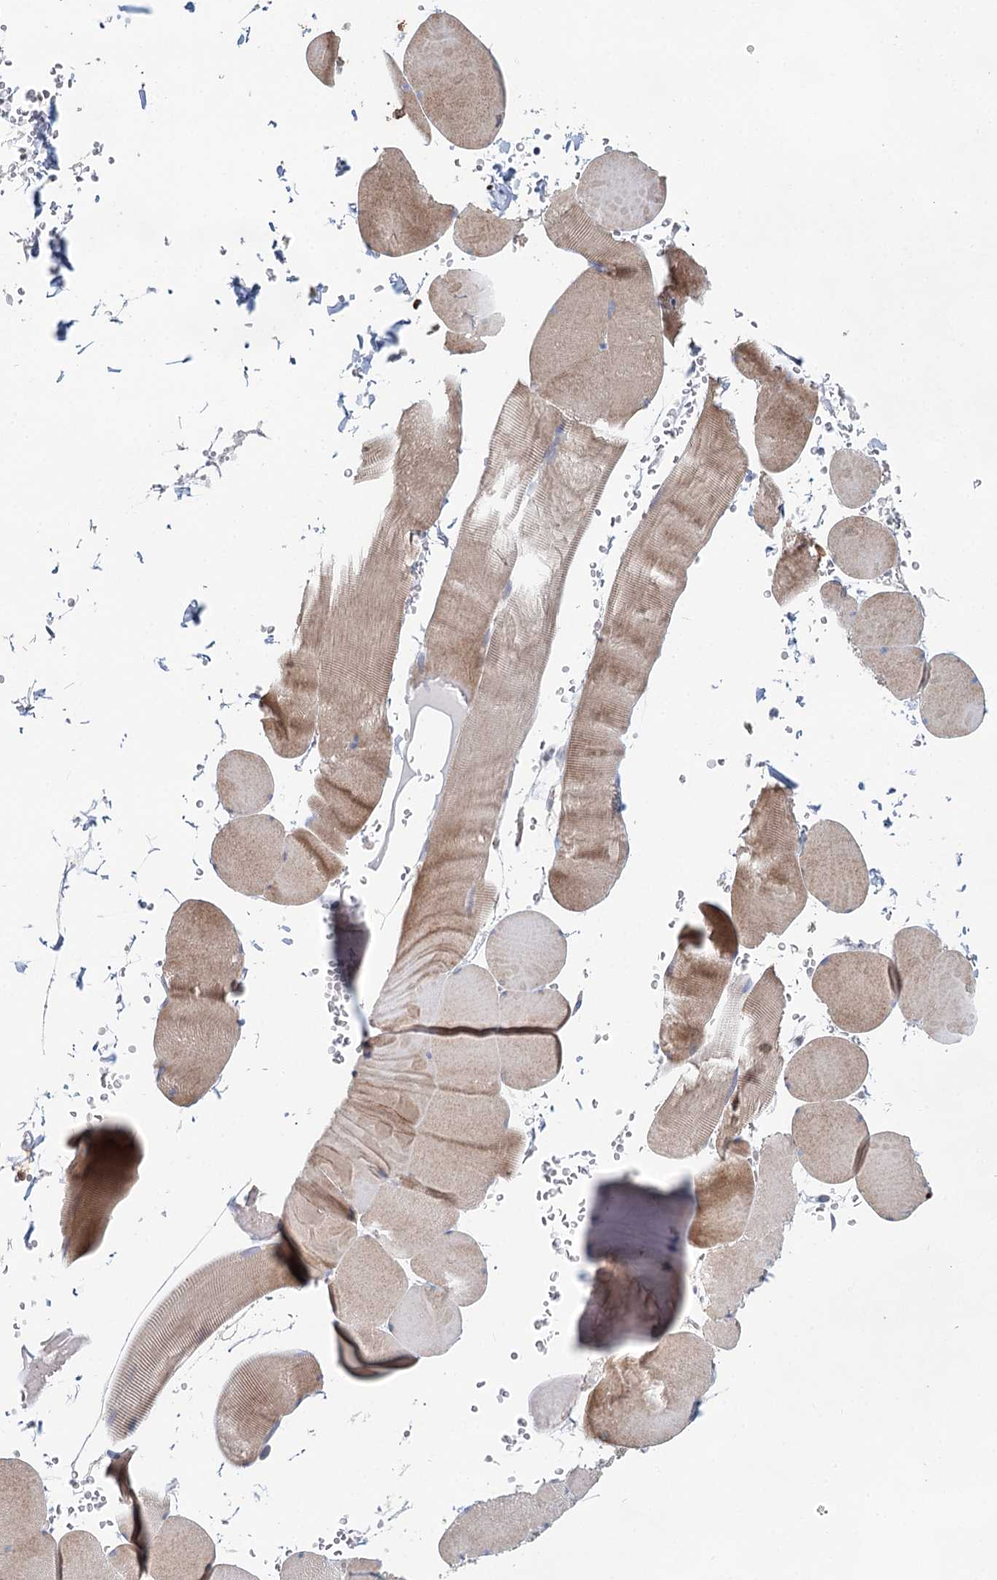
{"staining": {"intensity": "moderate", "quantity": ">75%", "location": "cytoplasmic/membranous"}, "tissue": "skeletal muscle", "cell_type": "Myocytes", "image_type": "normal", "snomed": [{"axis": "morphology", "description": "Normal tissue, NOS"}, {"axis": "topography", "description": "Skeletal muscle"}, {"axis": "topography", "description": "Head-Neck"}], "caption": "Immunohistochemical staining of unremarkable human skeletal muscle displays medium levels of moderate cytoplasmic/membranous staining in approximately >75% of myocytes.", "gene": "SLC19A3", "patient": {"sex": "male", "age": 66}}